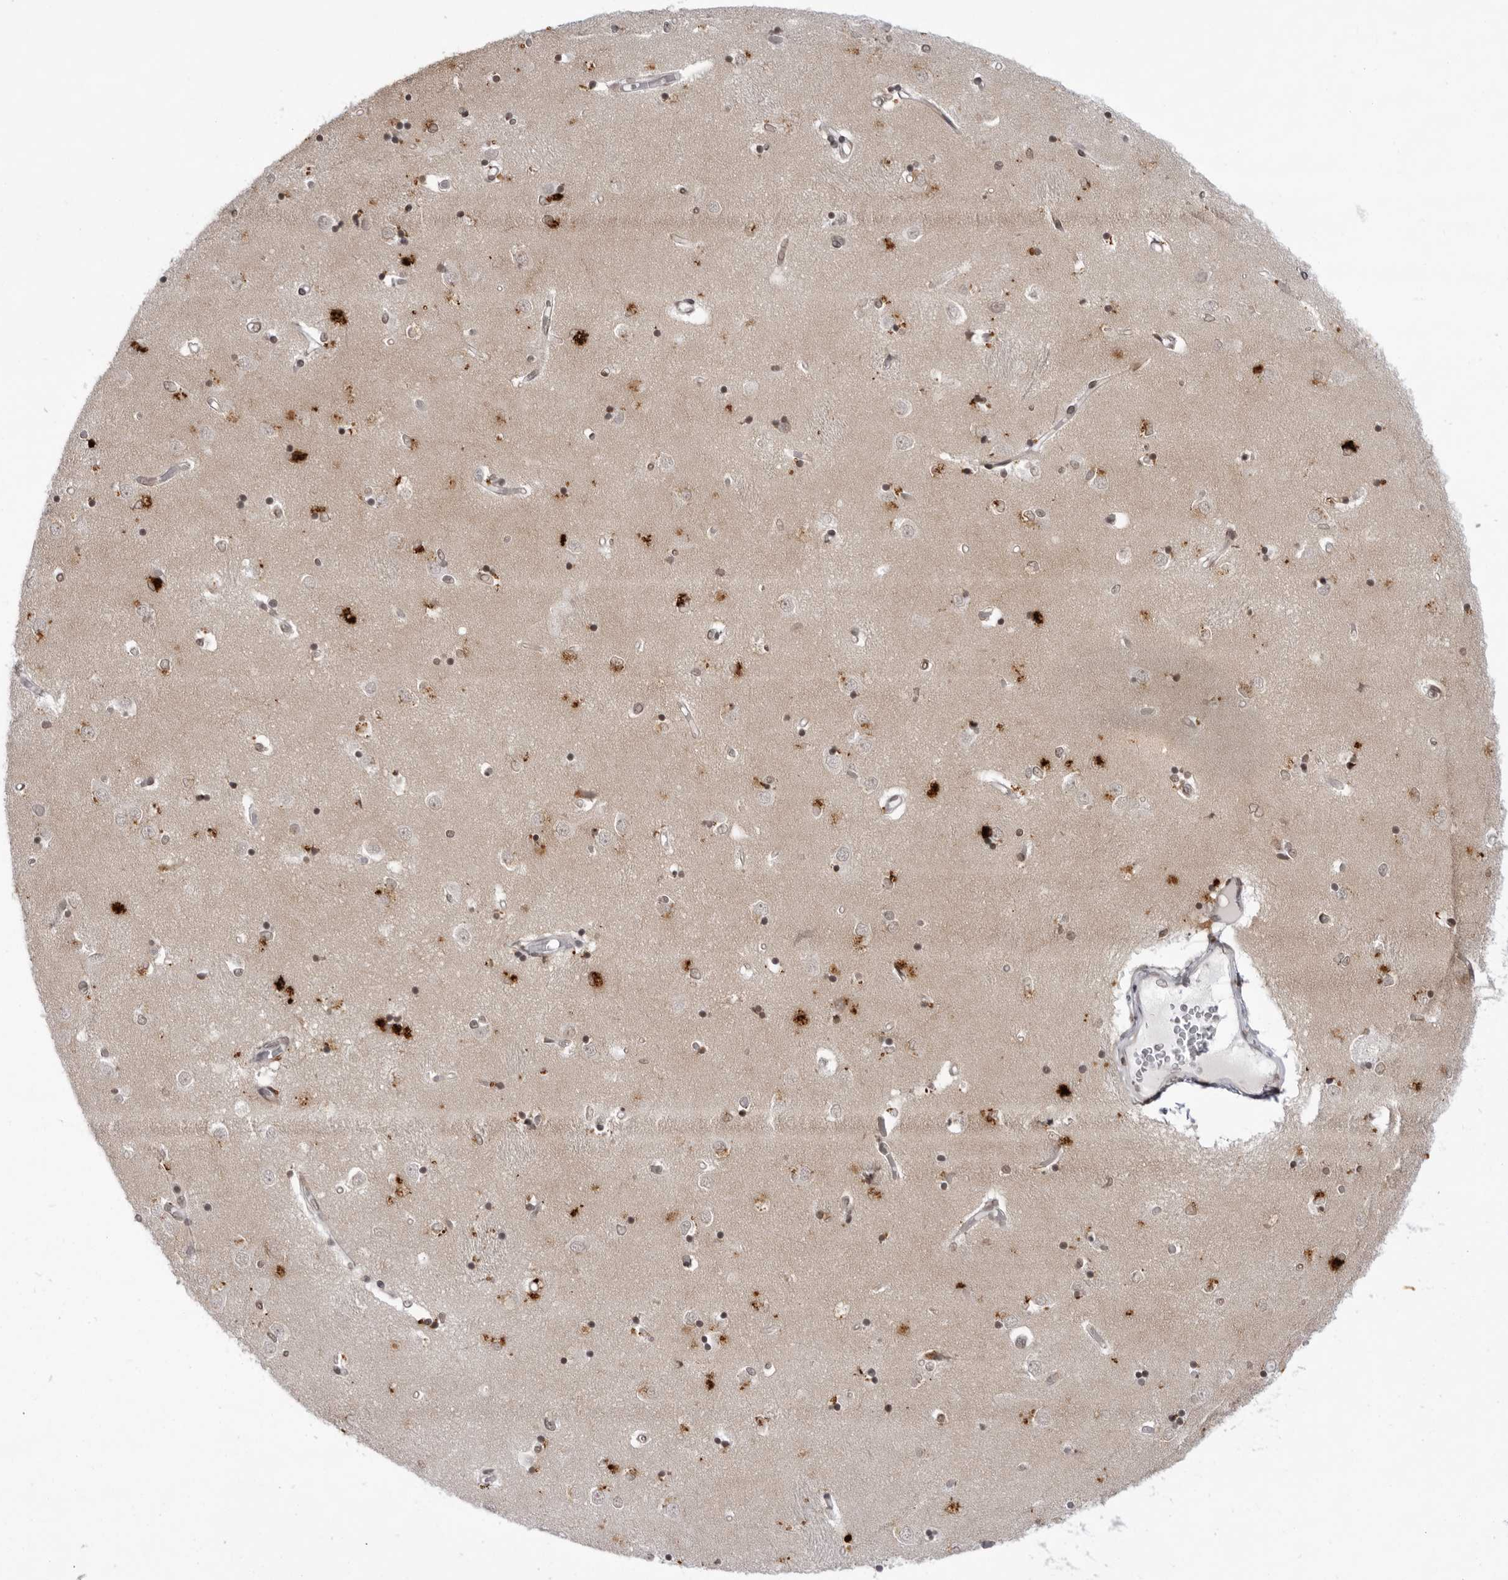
{"staining": {"intensity": "moderate", "quantity": "<25%", "location": "cytoplasmic/membranous"}, "tissue": "caudate", "cell_type": "Glial cells", "image_type": "normal", "snomed": [{"axis": "morphology", "description": "Normal tissue, NOS"}, {"axis": "topography", "description": "Lateral ventricle wall"}], "caption": "Immunohistochemistry (DAB (3,3'-diaminobenzidine)) staining of normal human caudate exhibits moderate cytoplasmic/membranous protein positivity in about <25% of glial cells.", "gene": "NTM", "patient": {"sex": "male", "age": 45}}